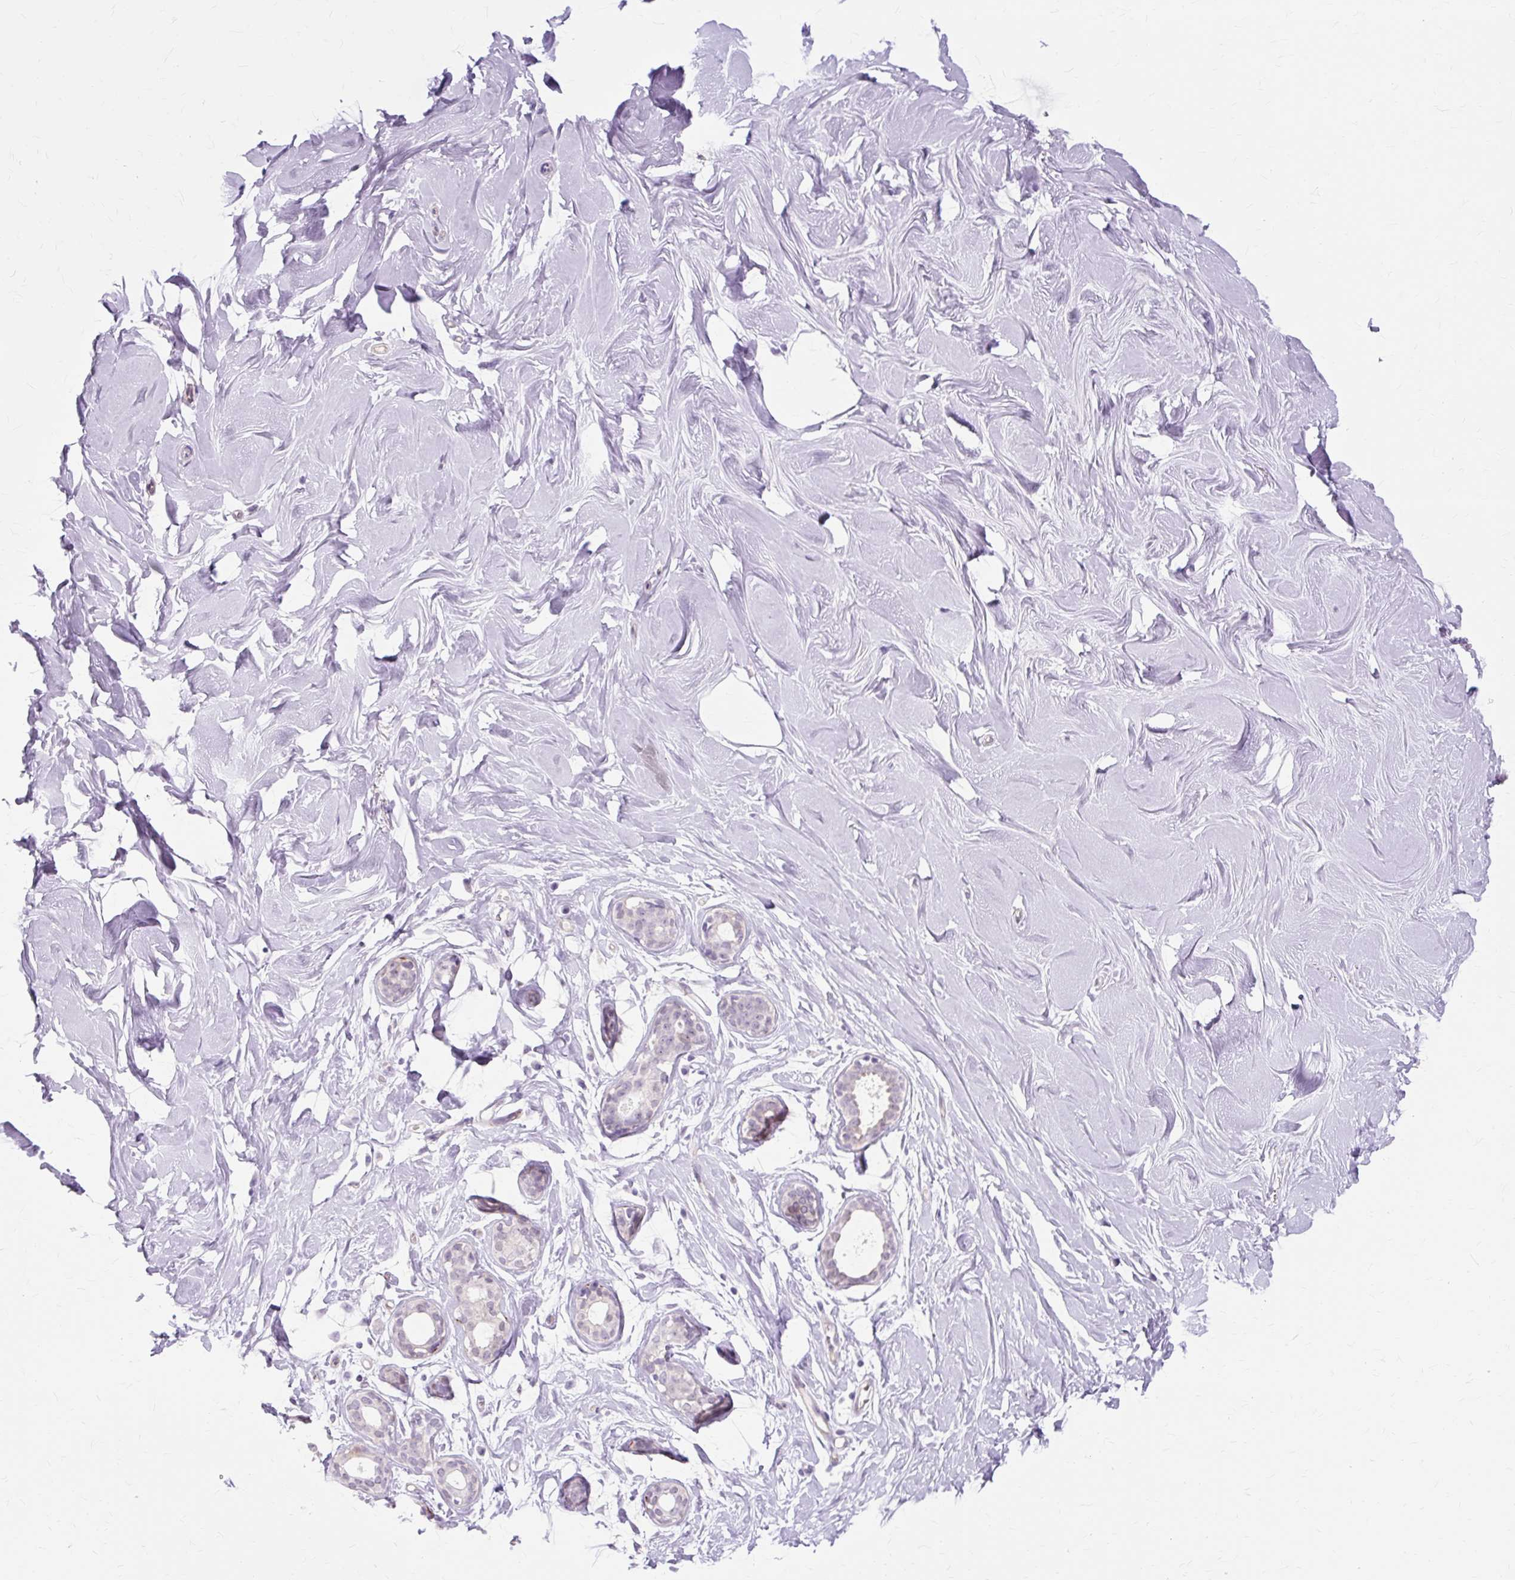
{"staining": {"intensity": "negative", "quantity": "none", "location": "none"}, "tissue": "breast", "cell_type": "Adipocytes", "image_type": "normal", "snomed": [{"axis": "morphology", "description": "Normal tissue, NOS"}, {"axis": "topography", "description": "Breast"}], "caption": "High power microscopy micrograph of an immunohistochemistry (IHC) photomicrograph of unremarkable breast, revealing no significant staining in adipocytes.", "gene": "ZNF35", "patient": {"sex": "female", "age": 27}}